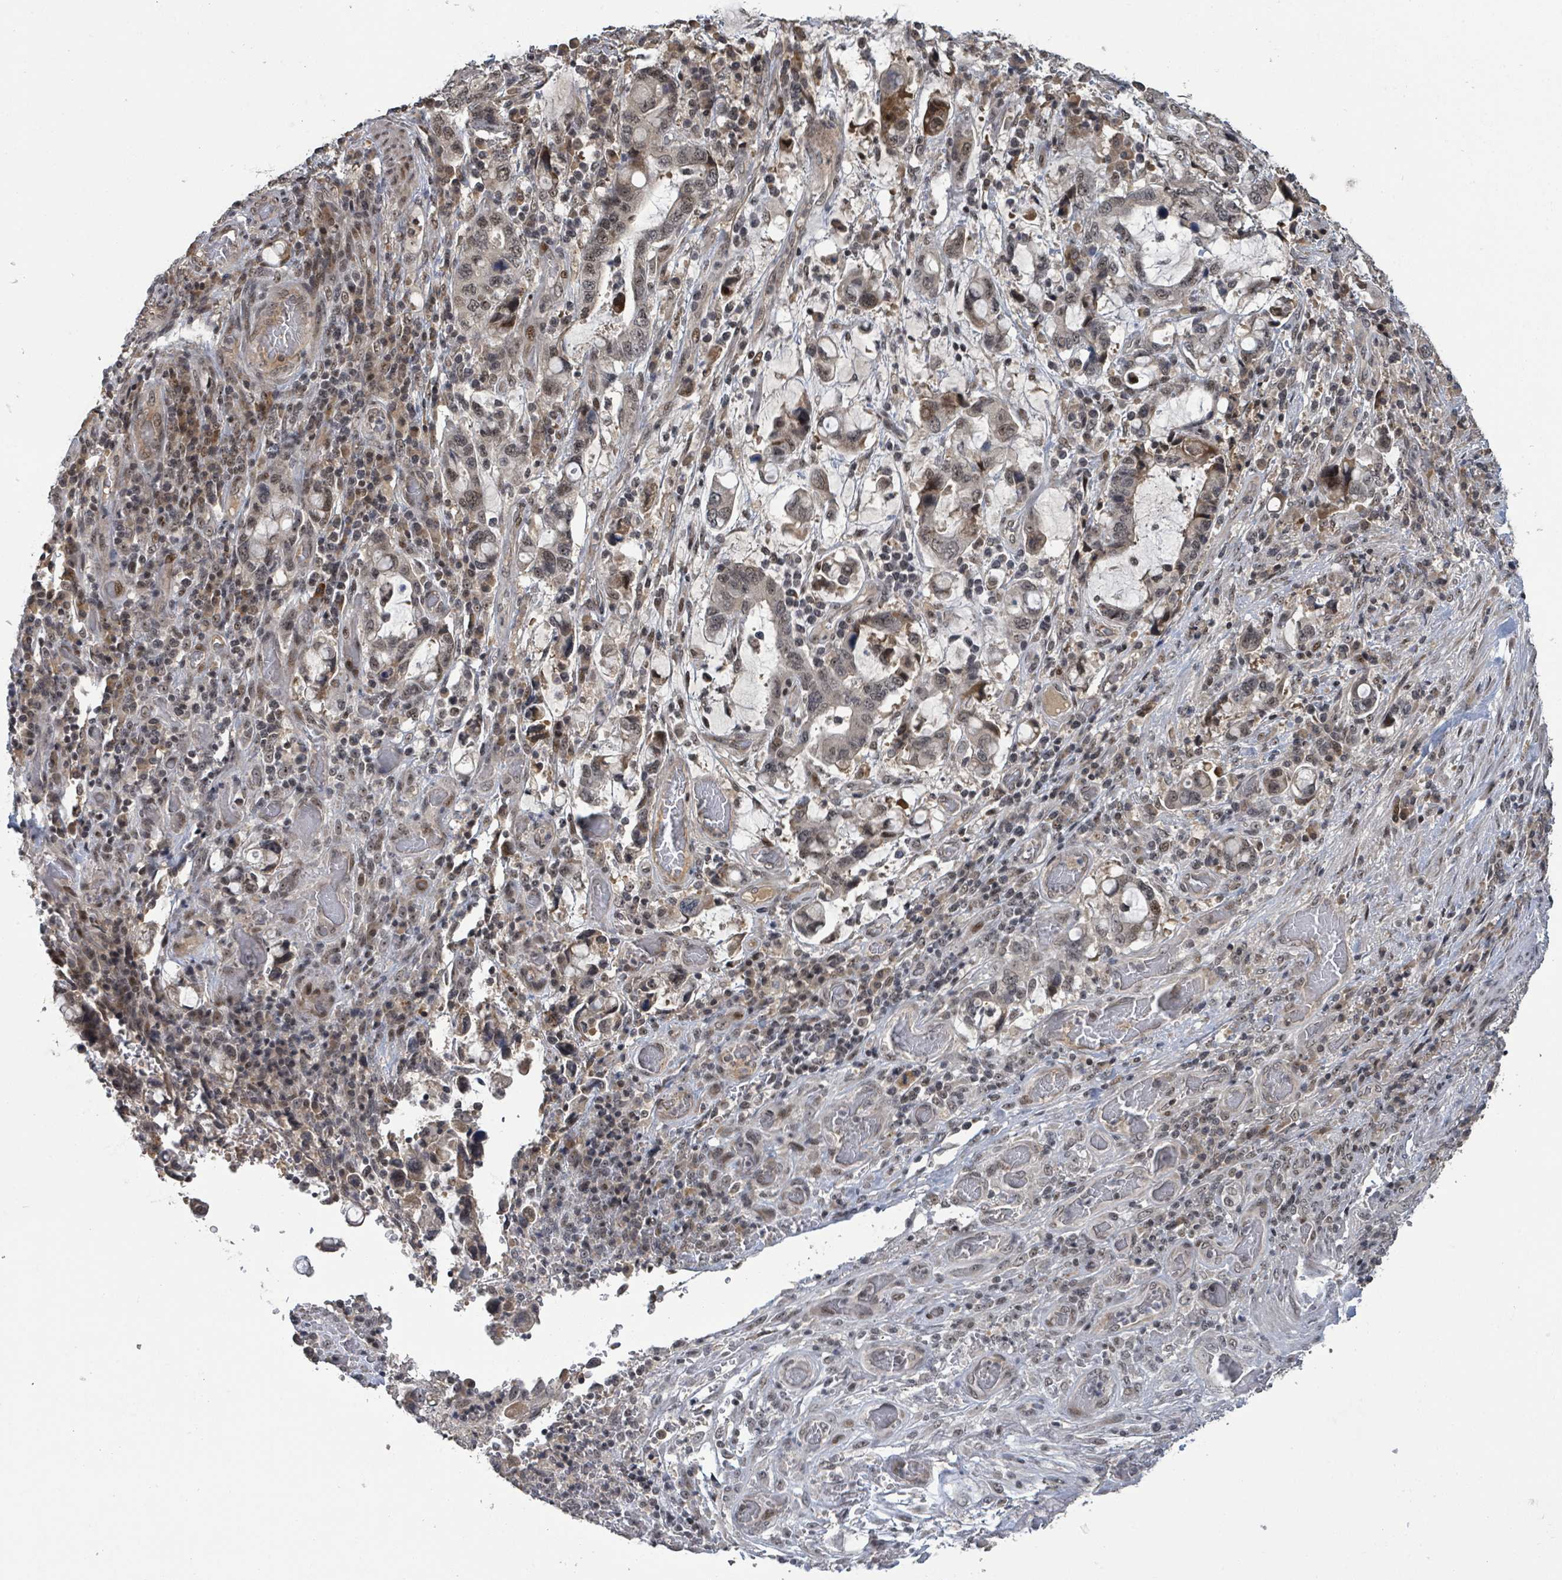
{"staining": {"intensity": "moderate", "quantity": "25%-75%", "location": "nuclear"}, "tissue": "stomach cancer", "cell_type": "Tumor cells", "image_type": "cancer", "snomed": [{"axis": "morphology", "description": "Adenocarcinoma, NOS"}, {"axis": "topography", "description": "Stomach, upper"}, {"axis": "topography", "description": "Stomach"}], "caption": "High-power microscopy captured an immunohistochemistry (IHC) histopathology image of stomach cancer (adenocarcinoma), revealing moderate nuclear positivity in about 25%-75% of tumor cells.", "gene": "ZBTB14", "patient": {"sex": "male", "age": 62}}